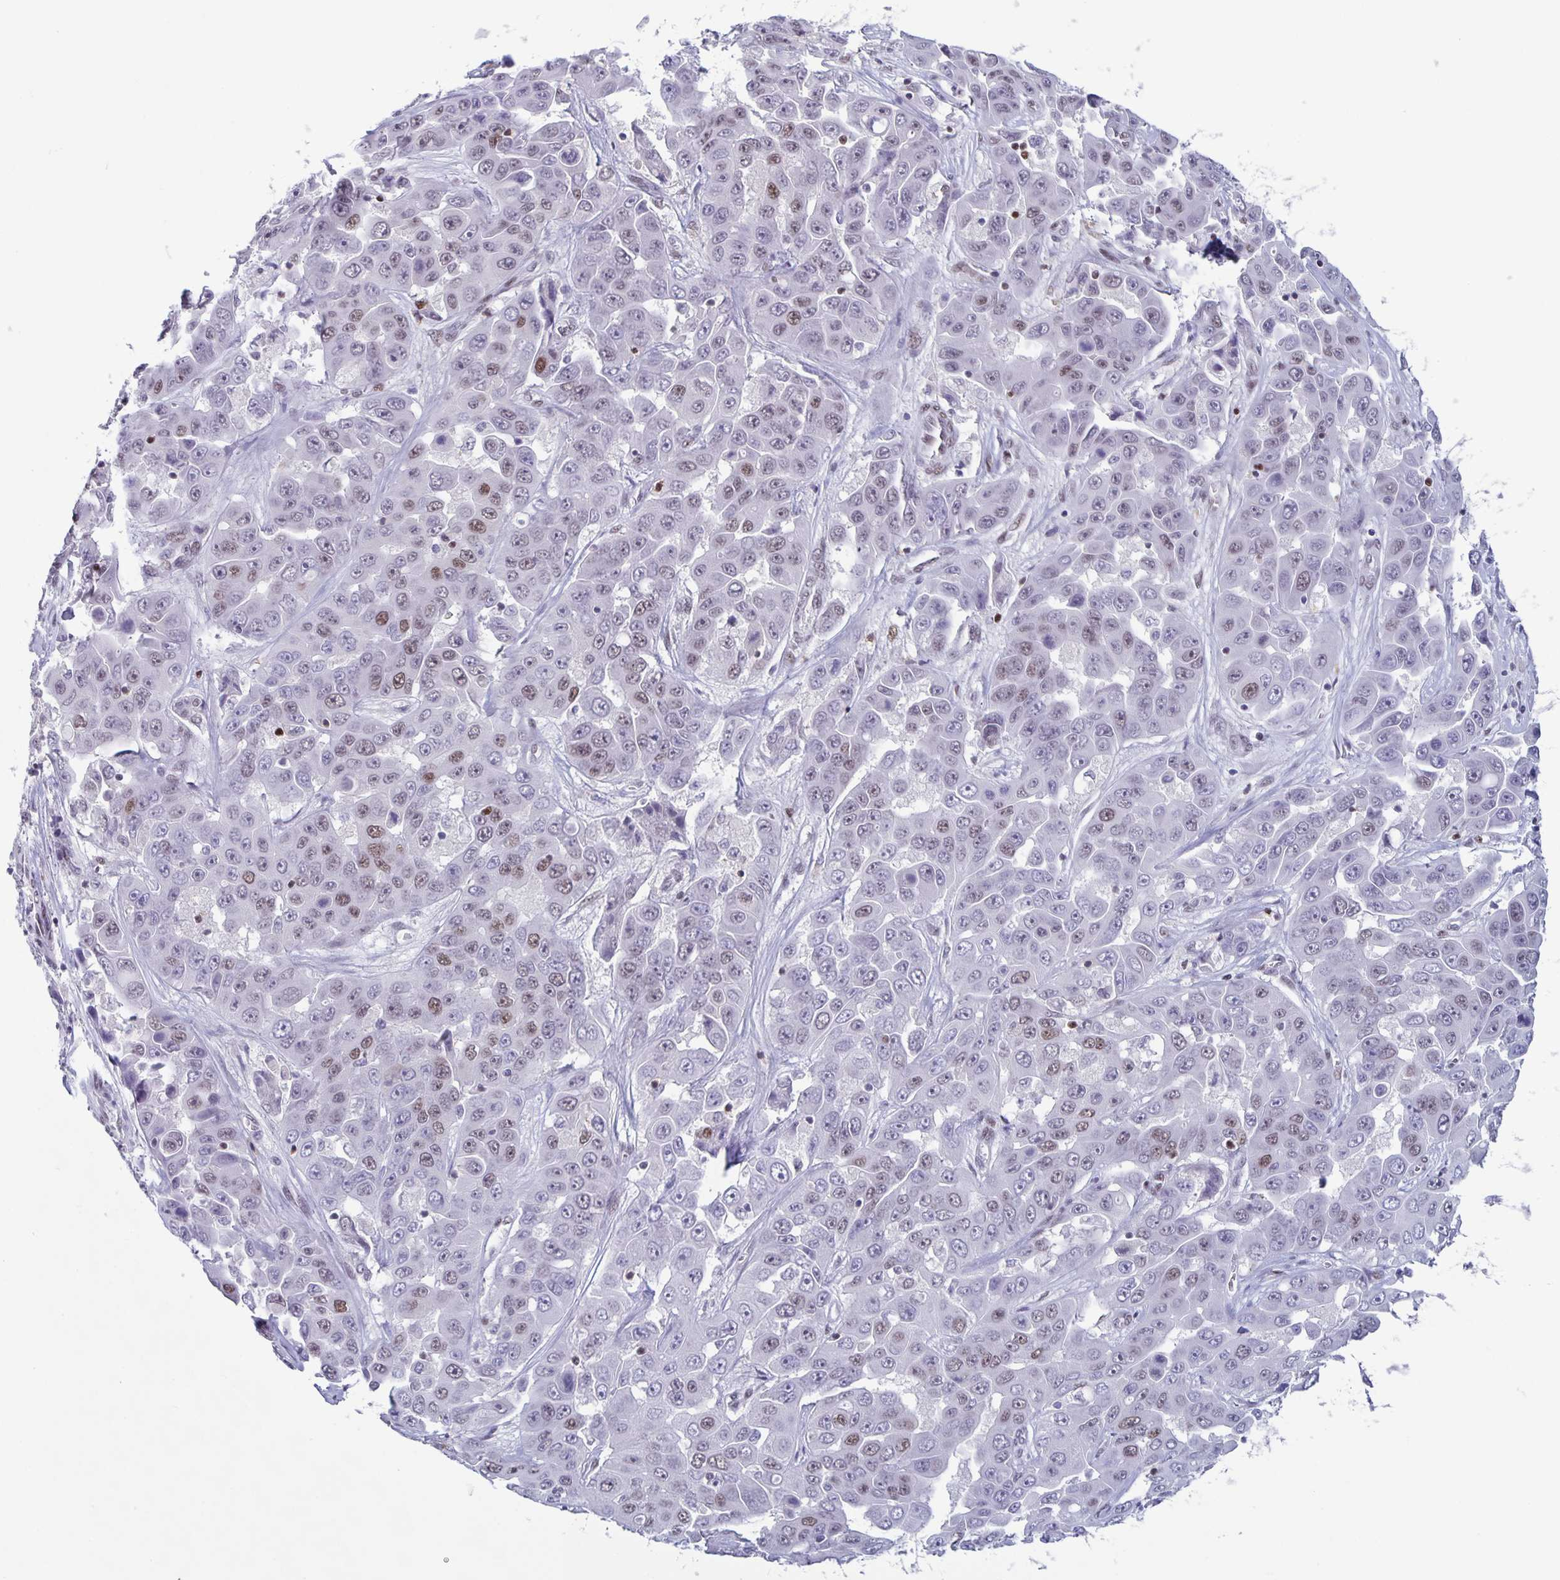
{"staining": {"intensity": "weak", "quantity": "25%-75%", "location": "nuclear"}, "tissue": "liver cancer", "cell_type": "Tumor cells", "image_type": "cancer", "snomed": [{"axis": "morphology", "description": "Cholangiocarcinoma"}, {"axis": "topography", "description": "Liver"}], "caption": "A brown stain labels weak nuclear expression of a protein in liver cholangiocarcinoma tumor cells.", "gene": "JUND", "patient": {"sex": "female", "age": 52}}